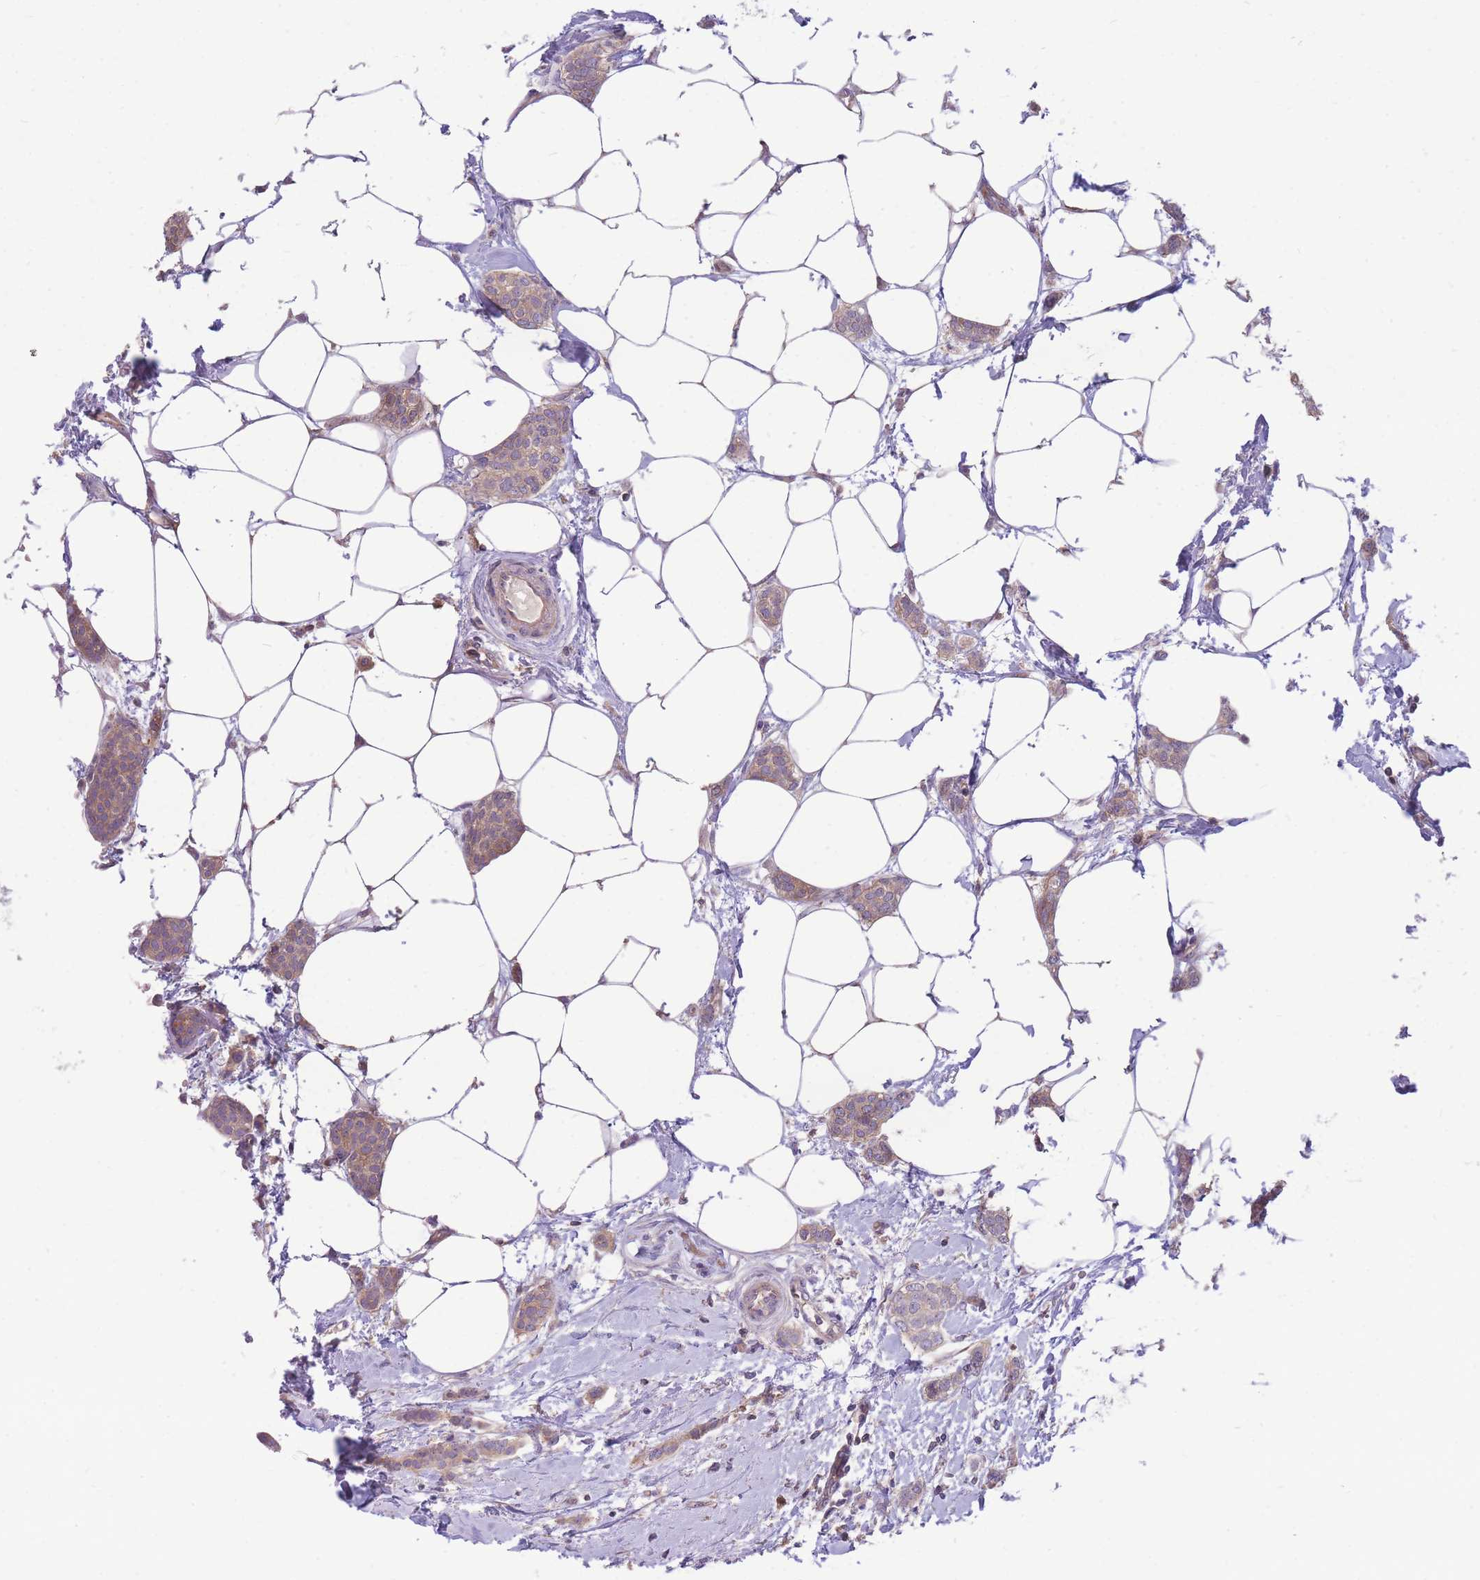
{"staining": {"intensity": "weak", "quantity": "25%-75%", "location": "cytoplasmic/membranous"}, "tissue": "breast cancer", "cell_type": "Tumor cells", "image_type": "cancer", "snomed": [{"axis": "morphology", "description": "Duct carcinoma"}, {"axis": "topography", "description": "Breast"}], "caption": "Human breast cancer stained for a protein (brown) shows weak cytoplasmic/membranous positive staining in about 25%-75% of tumor cells.", "gene": "OR5T1", "patient": {"sex": "female", "age": 72}}